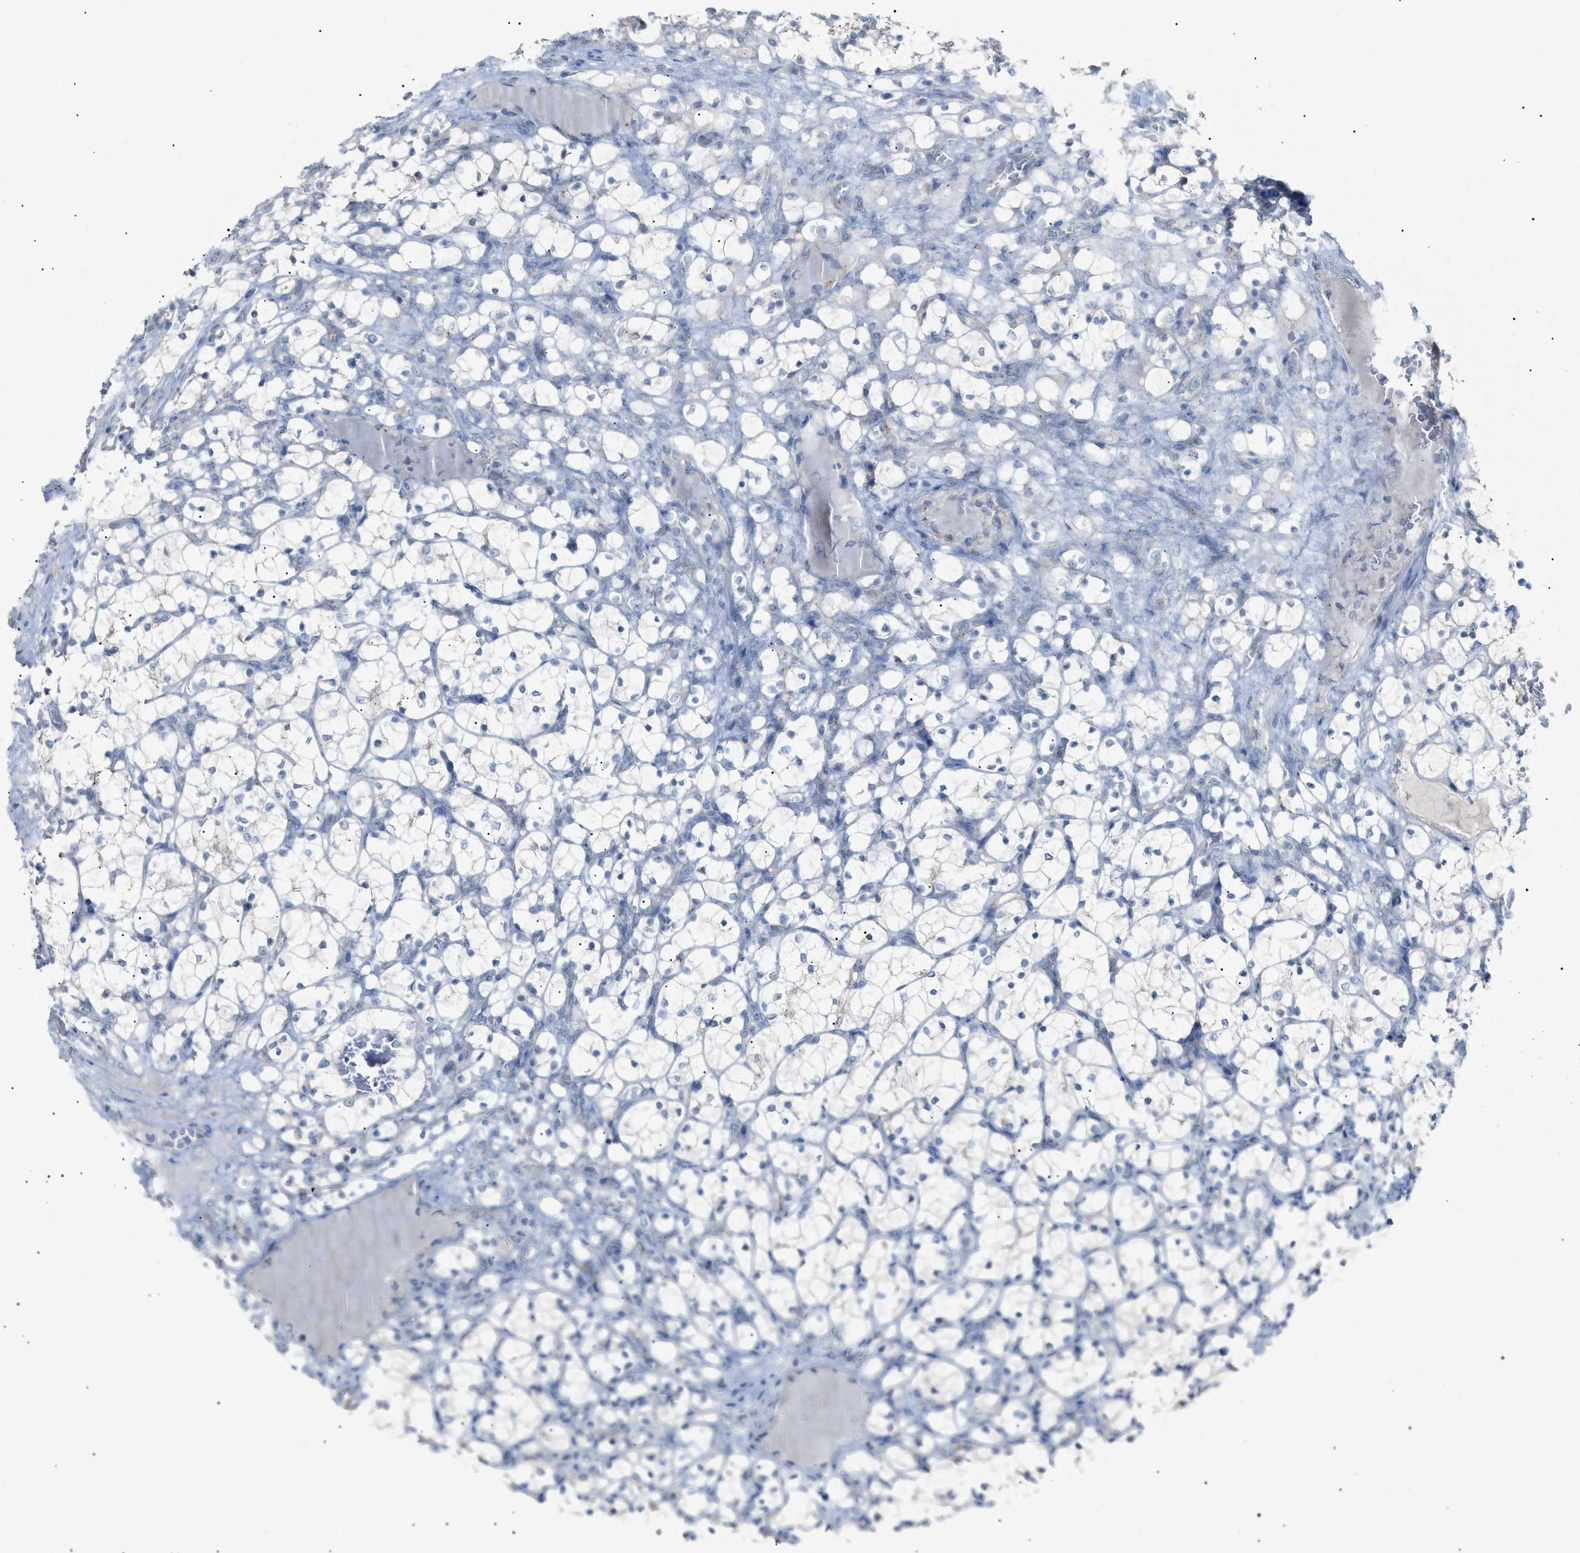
{"staining": {"intensity": "negative", "quantity": "none", "location": "none"}, "tissue": "renal cancer", "cell_type": "Tumor cells", "image_type": "cancer", "snomed": [{"axis": "morphology", "description": "Adenocarcinoma, NOS"}, {"axis": "topography", "description": "Kidney"}], "caption": "Tumor cells show no significant protein positivity in renal cancer (adenocarcinoma). Brightfield microscopy of IHC stained with DAB (3,3'-diaminobenzidine) (brown) and hematoxylin (blue), captured at high magnification.", "gene": "SLC25A31", "patient": {"sex": "female", "age": 69}}